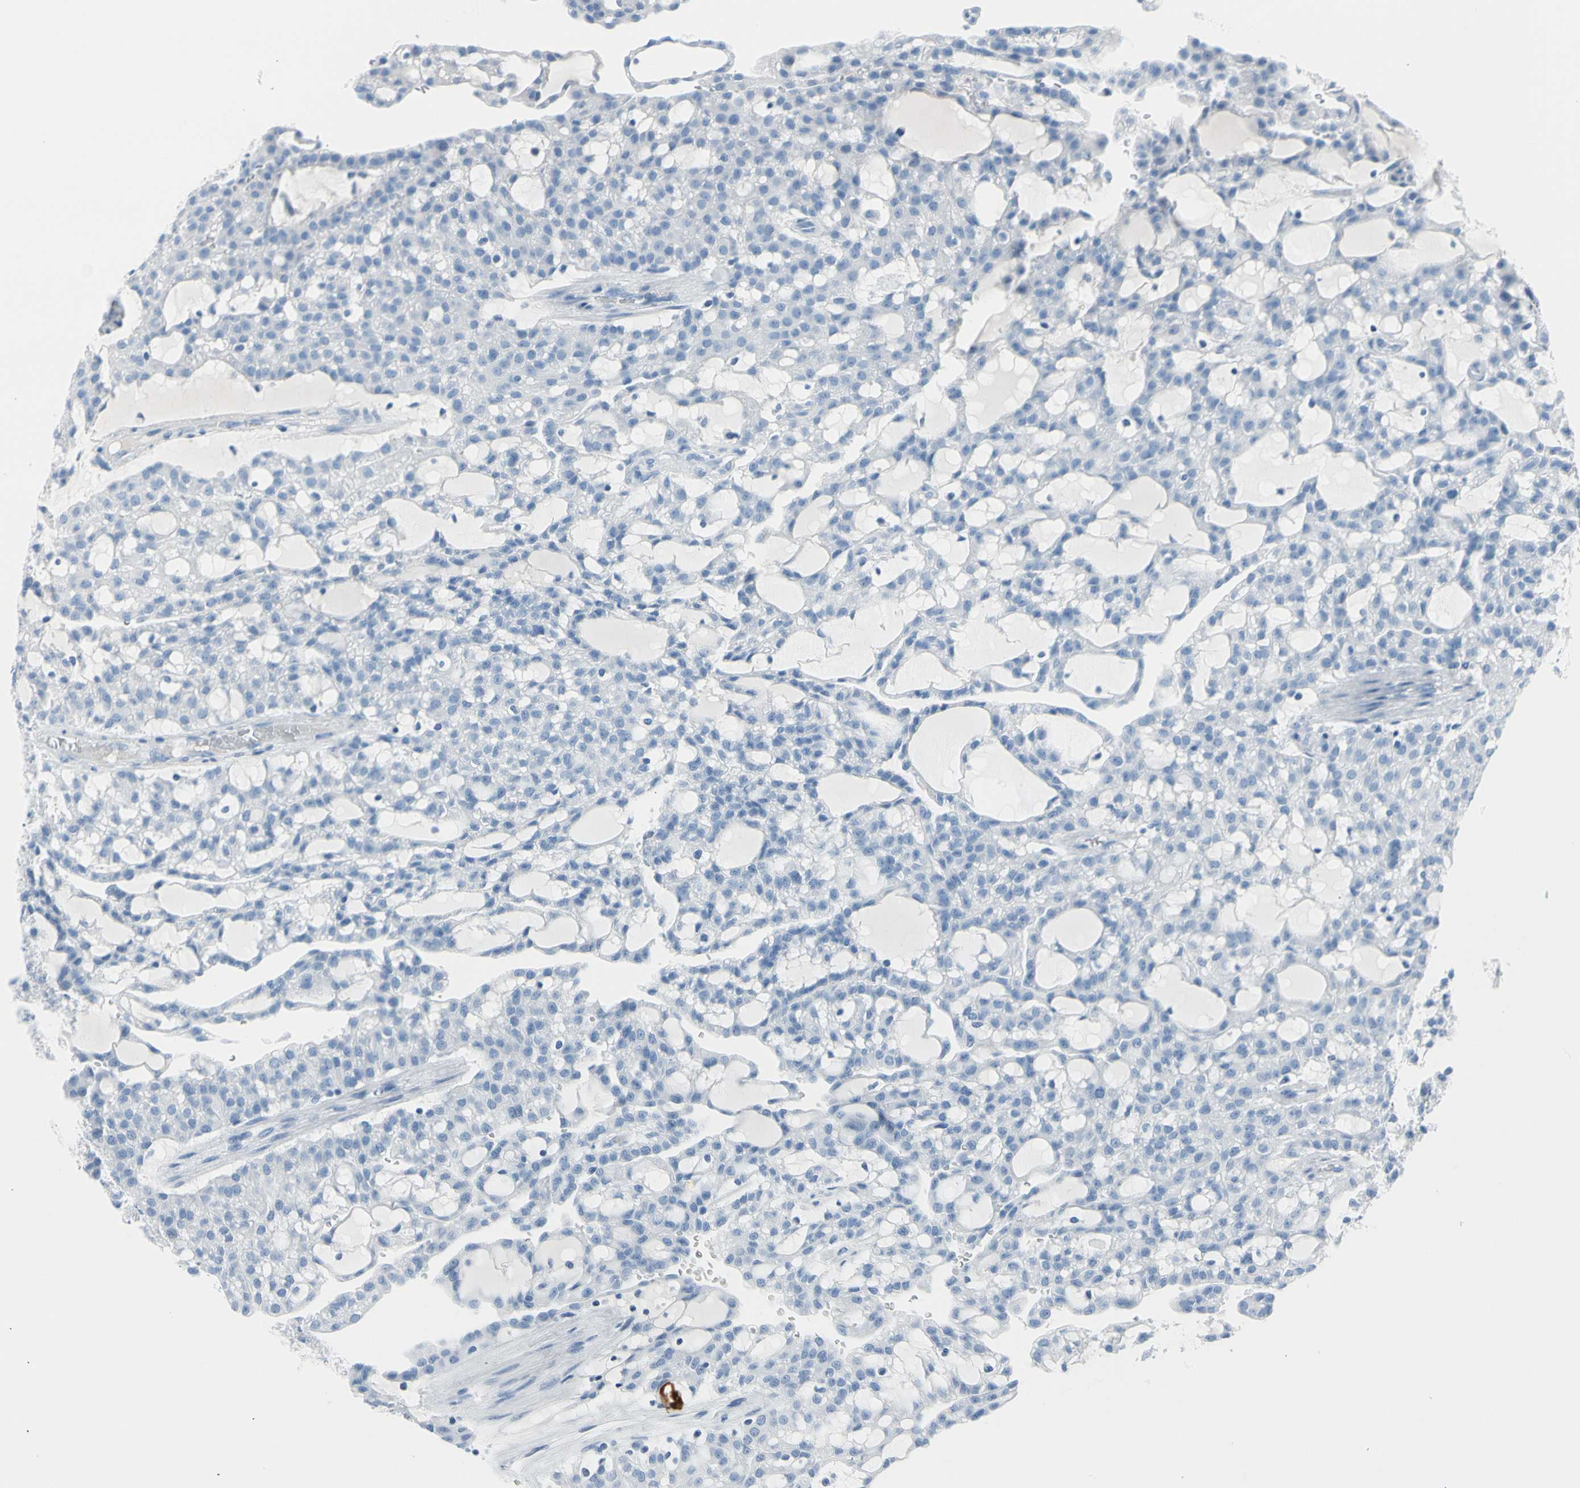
{"staining": {"intensity": "negative", "quantity": "none", "location": "none"}, "tissue": "renal cancer", "cell_type": "Tumor cells", "image_type": "cancer", "snomed": [{"axis": "morphology", "description": "Adenocarcinoma, NOS"}, {"axis": "topography", "description": "Kidney"}], "caption": "DAB (3,3'-diaminobenzidine) immunohistochemical staining of human adenocarcinoma (renal) displays no significant positivity in tumor cells.", "gene": "TPO", "patient": {"sex": "male", "age": 63}}